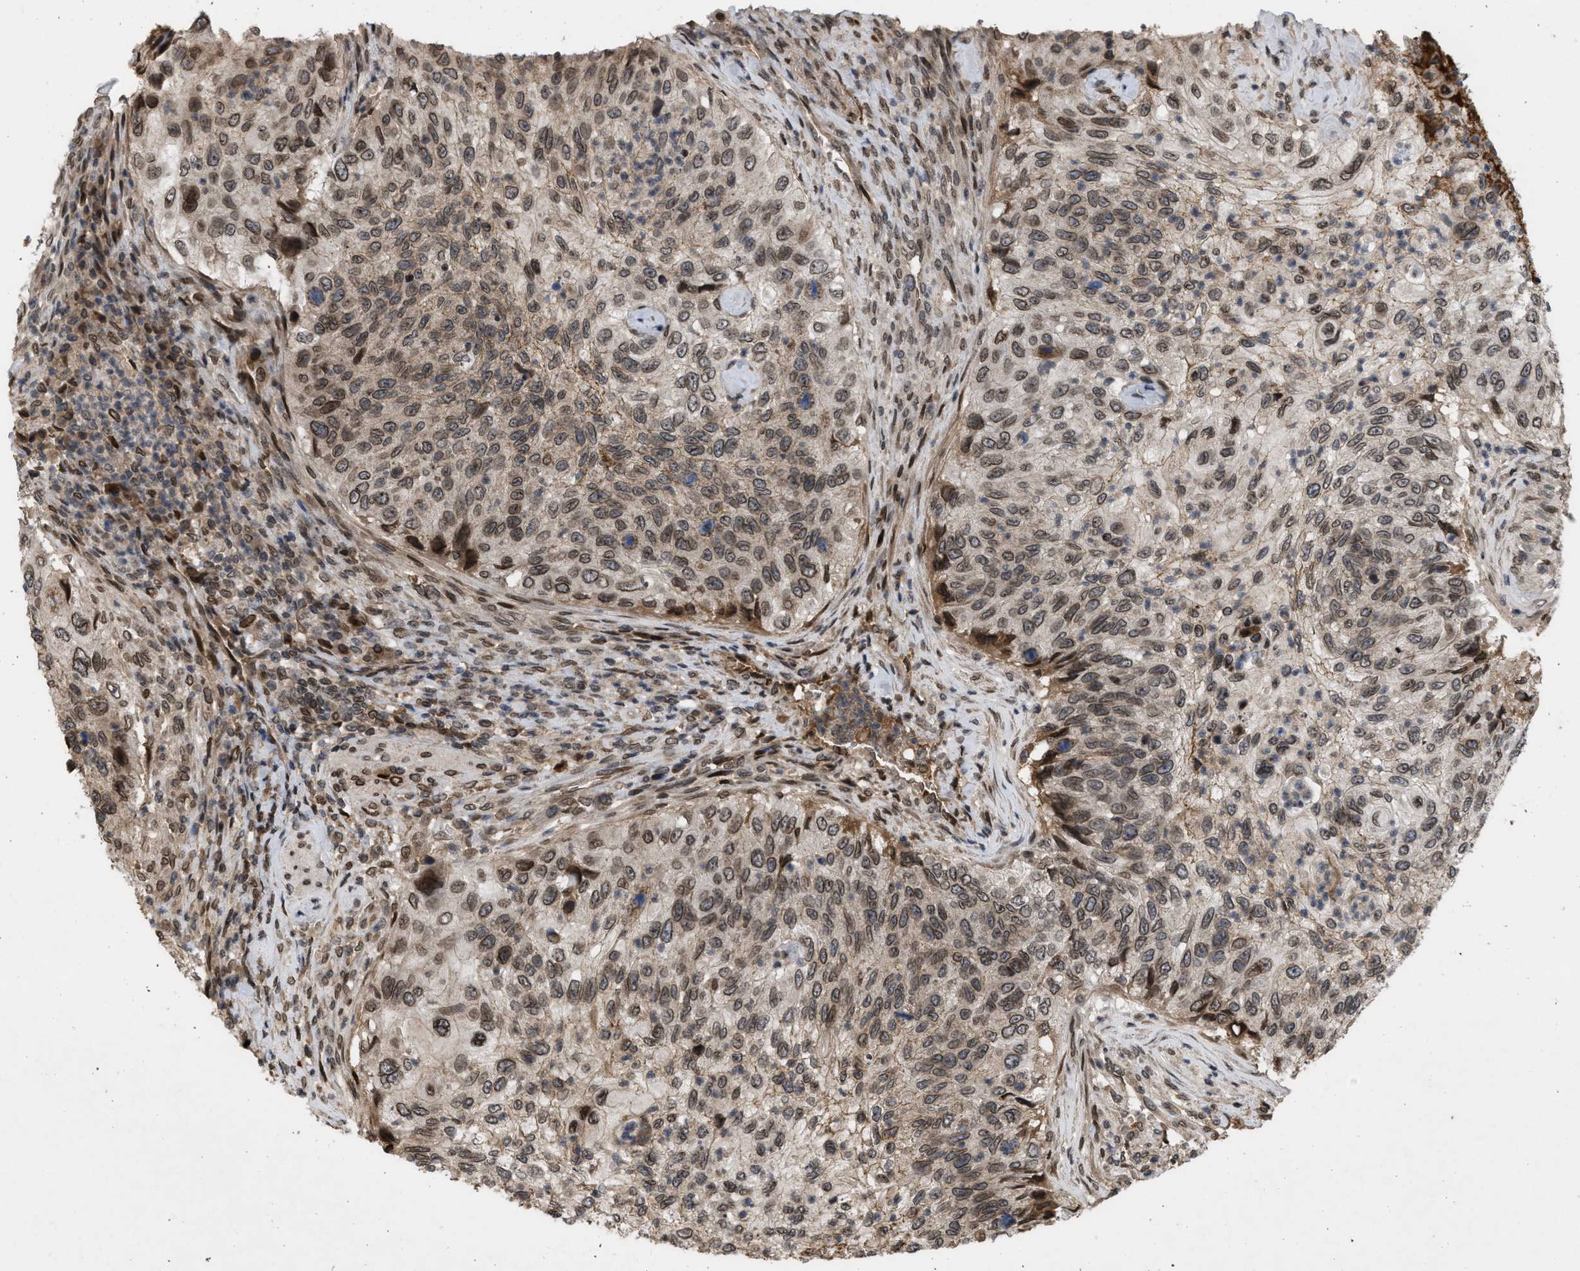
{"staining": {"intensity": "weak", "quantity": ">75%", "location": "cytoplasmic/membranous,nuclear"}, "tissue": "urothelial cancer", "cell_type": "Tumor cells", "image_type": "cancer", "snomed": [{"axis": "morphology", "description": "Urothelial carcinoma, High grade"}, {"axis": "topography", "description": "Urinary bladder"}], "caption": "The image demonstrates a brown stain indicating the presence of a protein in the cytoplasmic/membranous and nuclear of tumor cells in urothelial cancer.", "gene": "CRY1", "patient": {"sex": "female", "age": 60}}